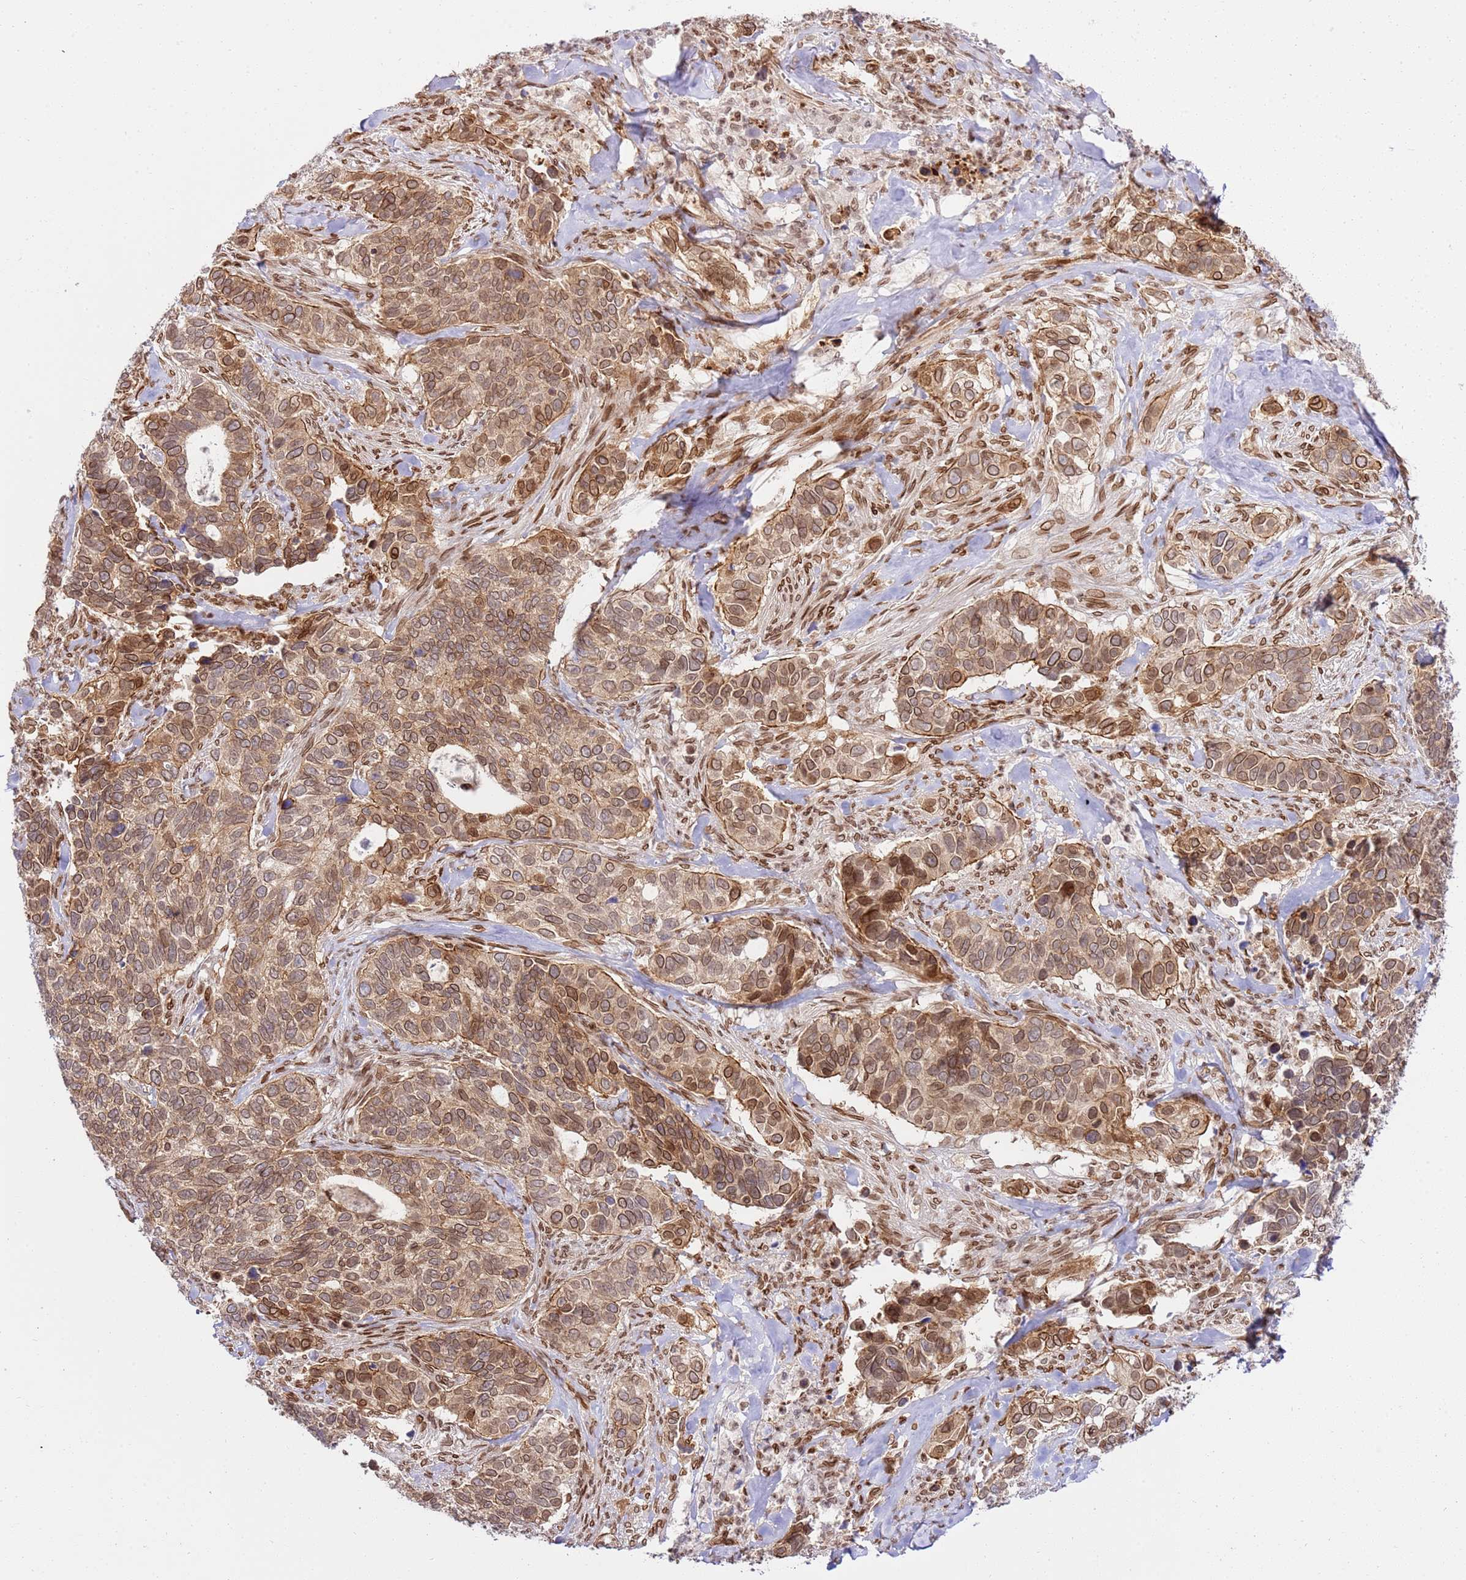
{"staining": {"intensity": "strong", "quantity": ">75%", "location": "cytoplasmic/membranous,nuclear"}, "tissue": "cervical cancer", "cell_type": "Tumor cells", "image_type": "cancer", "snomed": [{"axis": "morphology", "description": "Squamous cell carcinoma, NOS"}, {"axis": "topography", "description": "Cervix"}], "caption": "Squamous cell carcinoma (cervical) stained for a protein displays strong cytoplasmic/membranous and nuclear positivity in tumor cells.", "gene": "TRIM37", "patient": {"sex": "female", "age": 38}}